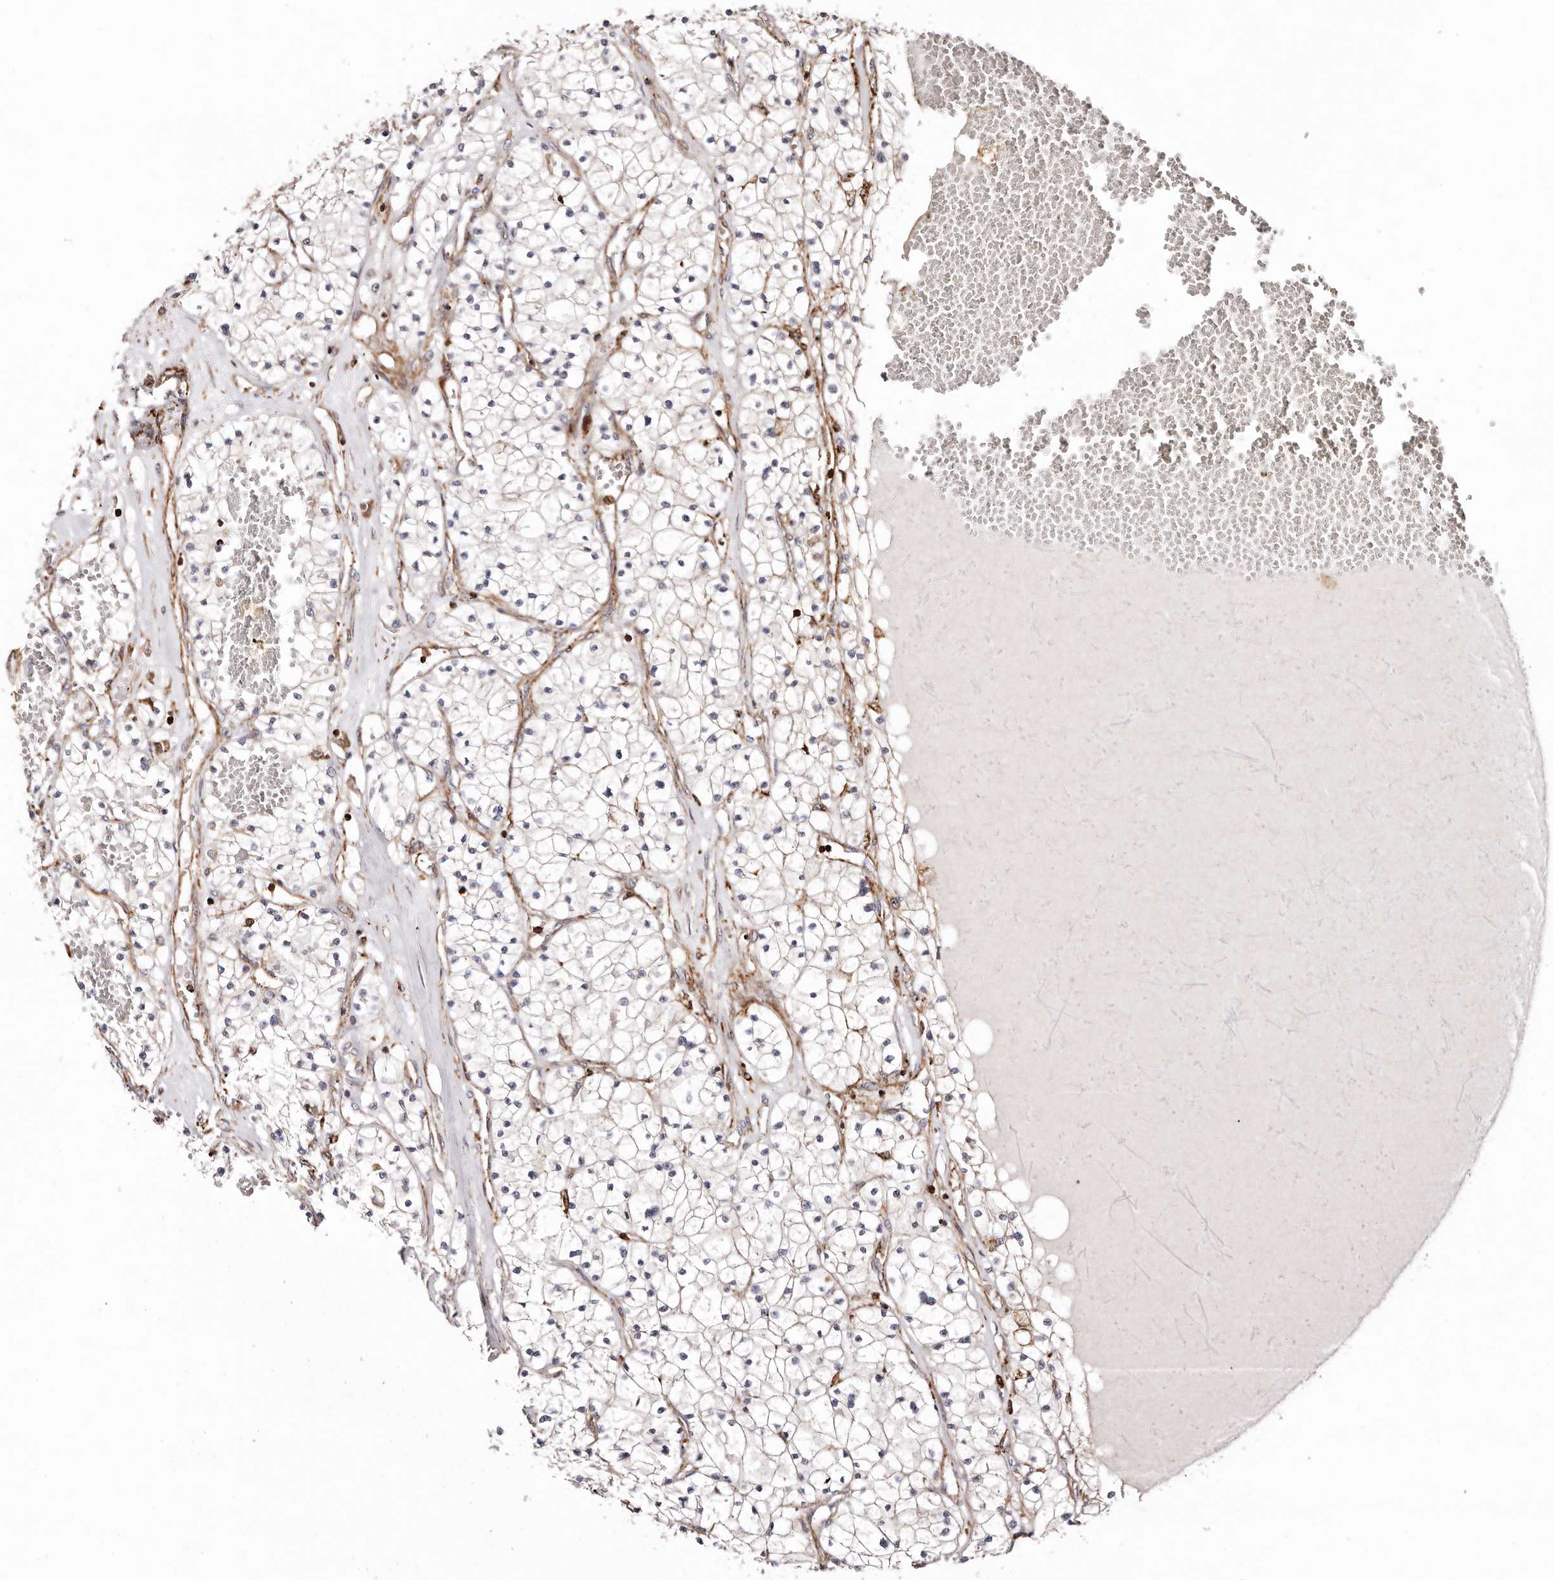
{"staining": {"intensity": "negative", "quantity": "none", "location": "none"}, "tissue": "renal cancer", "cell_type": "Tumor cells", "image_type": "cancer", "snomed": [{"axis": "morphology", "description": "Normal tissue, NOS"}, {"axis": "morphology", "description": "Adenocarcinoma, NOS"}, {"axis": "topography", "description": "Kidney"}], "caption": "The IHC micrograph has no significant expression in tumor cells of renal cancer tissue. Brightfield microscopy of IHC stained with DAB (brown) and hematoxylin (blue), captured at high magnification.", "gene": "PTPN22", "patient": {"sex": "male", "age": 68}}